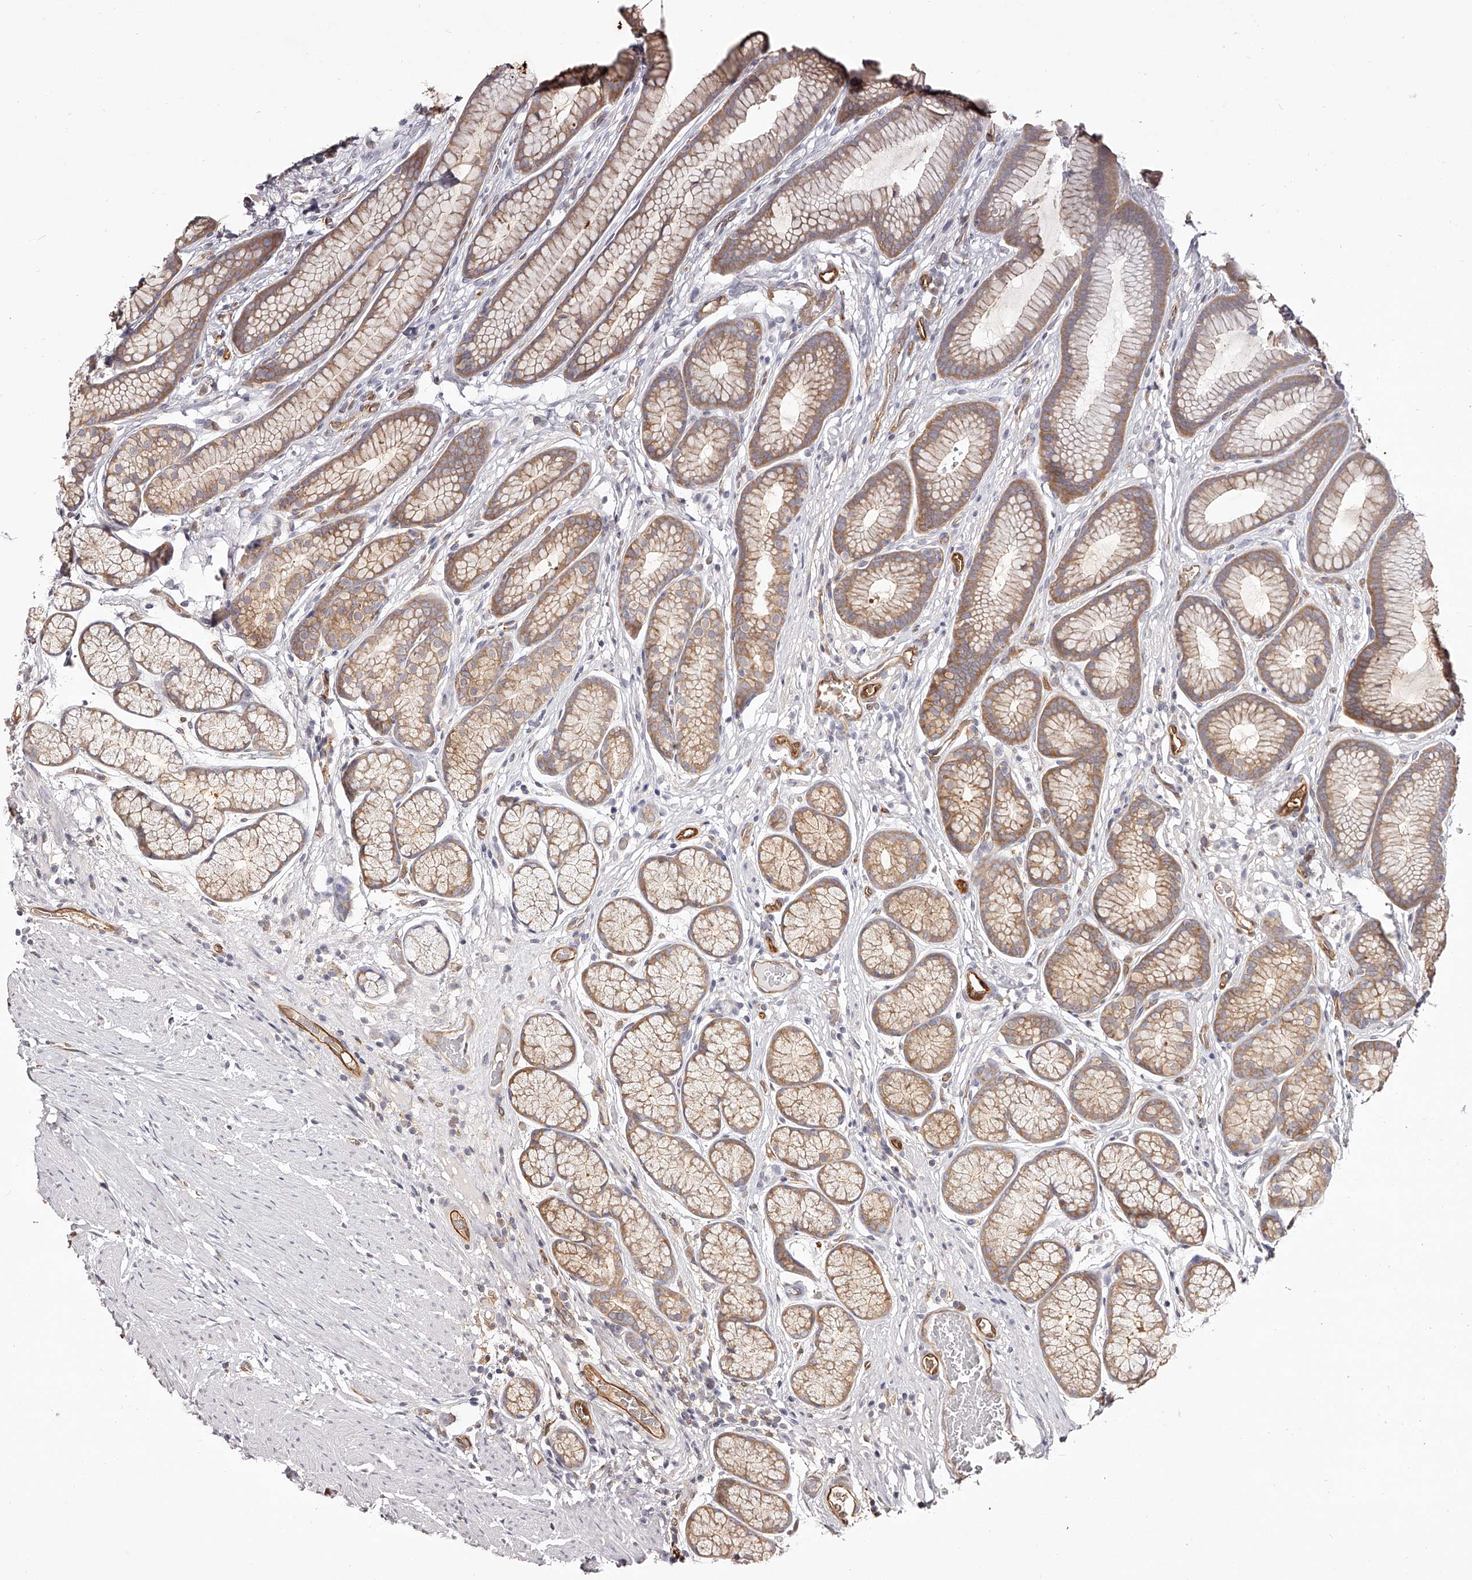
{"staining": {"intensity": "strong", "quantity": "25%-75%", "location": "cytoplasmic/membranous"}, "tissue": "stomach", "cell_type": "Glandular cells", "image_type": "normal", "snomed": [{"axis": "morphology", "description": "Normal tissue, NOS"}, {"axis": "topography", "description": "Stomach"}], "caption": "A brown stain labels strong cytoplasmic/membranous positivity of a protein in glandular cells of normal human stomach.", "gene": "LAP3", "patient": {"sex": "male", "age": 42}}